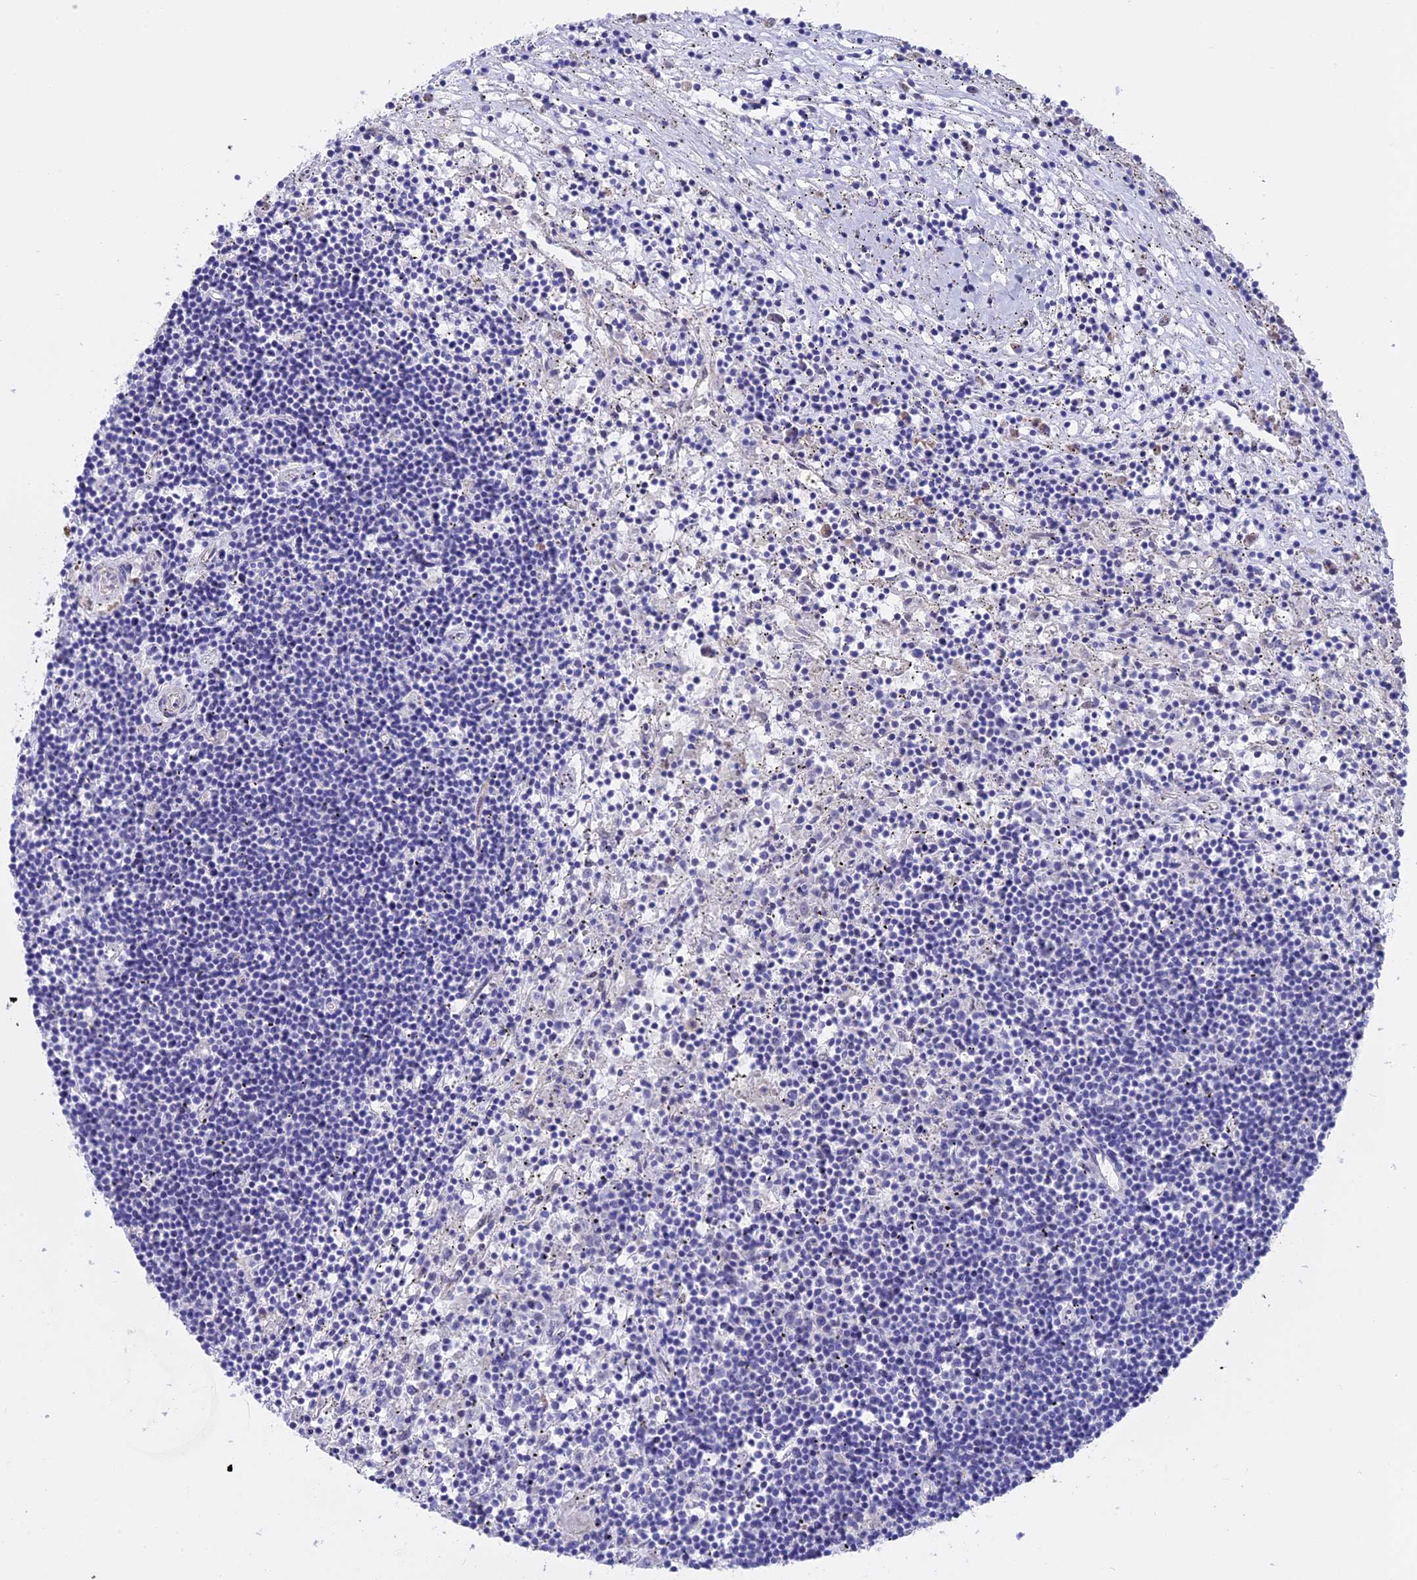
{"staining": {"intensity": "negative", "quantity": "none", "location": "none"}, "tissue": "lymphoma", "cell_type": "Tumor cells", "image_type": "cancer", "snomed": [{"axis": "morphology", "description": "Malignant lymphoma, non-Hodgkin's type, Low grade"}, {"axis": "topography", "description": "Spleen"}], "caption": "Tumor cells are negative for brown protein staining in lymphoma.", "gene": "TMEM138", "patient": {"sex": "male", "age": 76}}